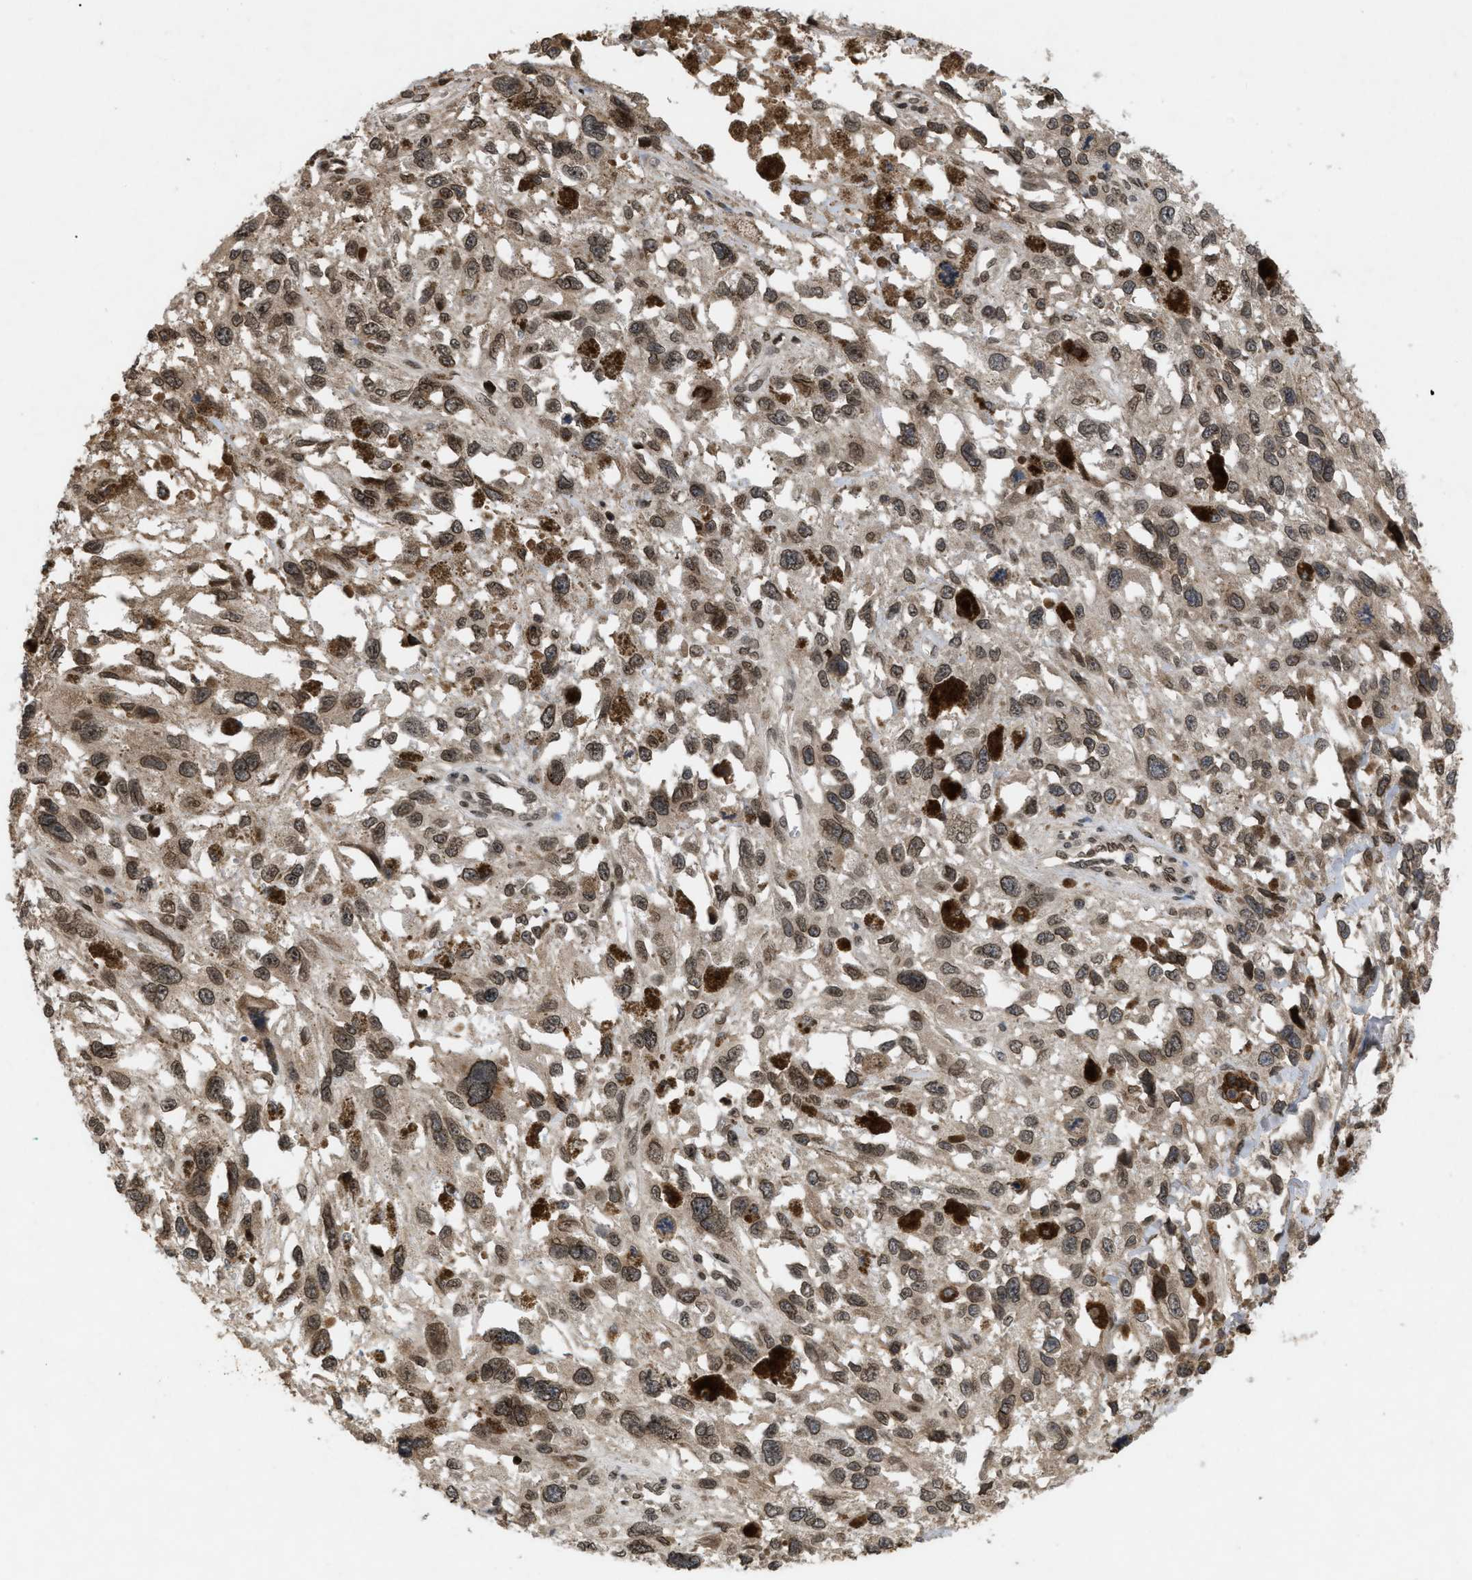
{"staining": {"intensity": "moderate", "quantity": ">75%", "location": "cytoplasmic/membranous,nuclear"}, "tissue": "melanoma", "cell_type": "Tumor cells", "image_type": "cancer", "snomed": [{"axis": "morphology", "description": "Malignant melanoma, Metastatic site"}, {"axis": "topography", "description": "Lymph node"}], "caption": "A micrograph showing moderate cytoplasmic/membranous and nuclear positivity in approximately >75% of tumor cells in melanoma, as visualized by brown immunohistochemical staining.", "gene": "CRY1", "patient": {"sex": "male", "age": 59}}